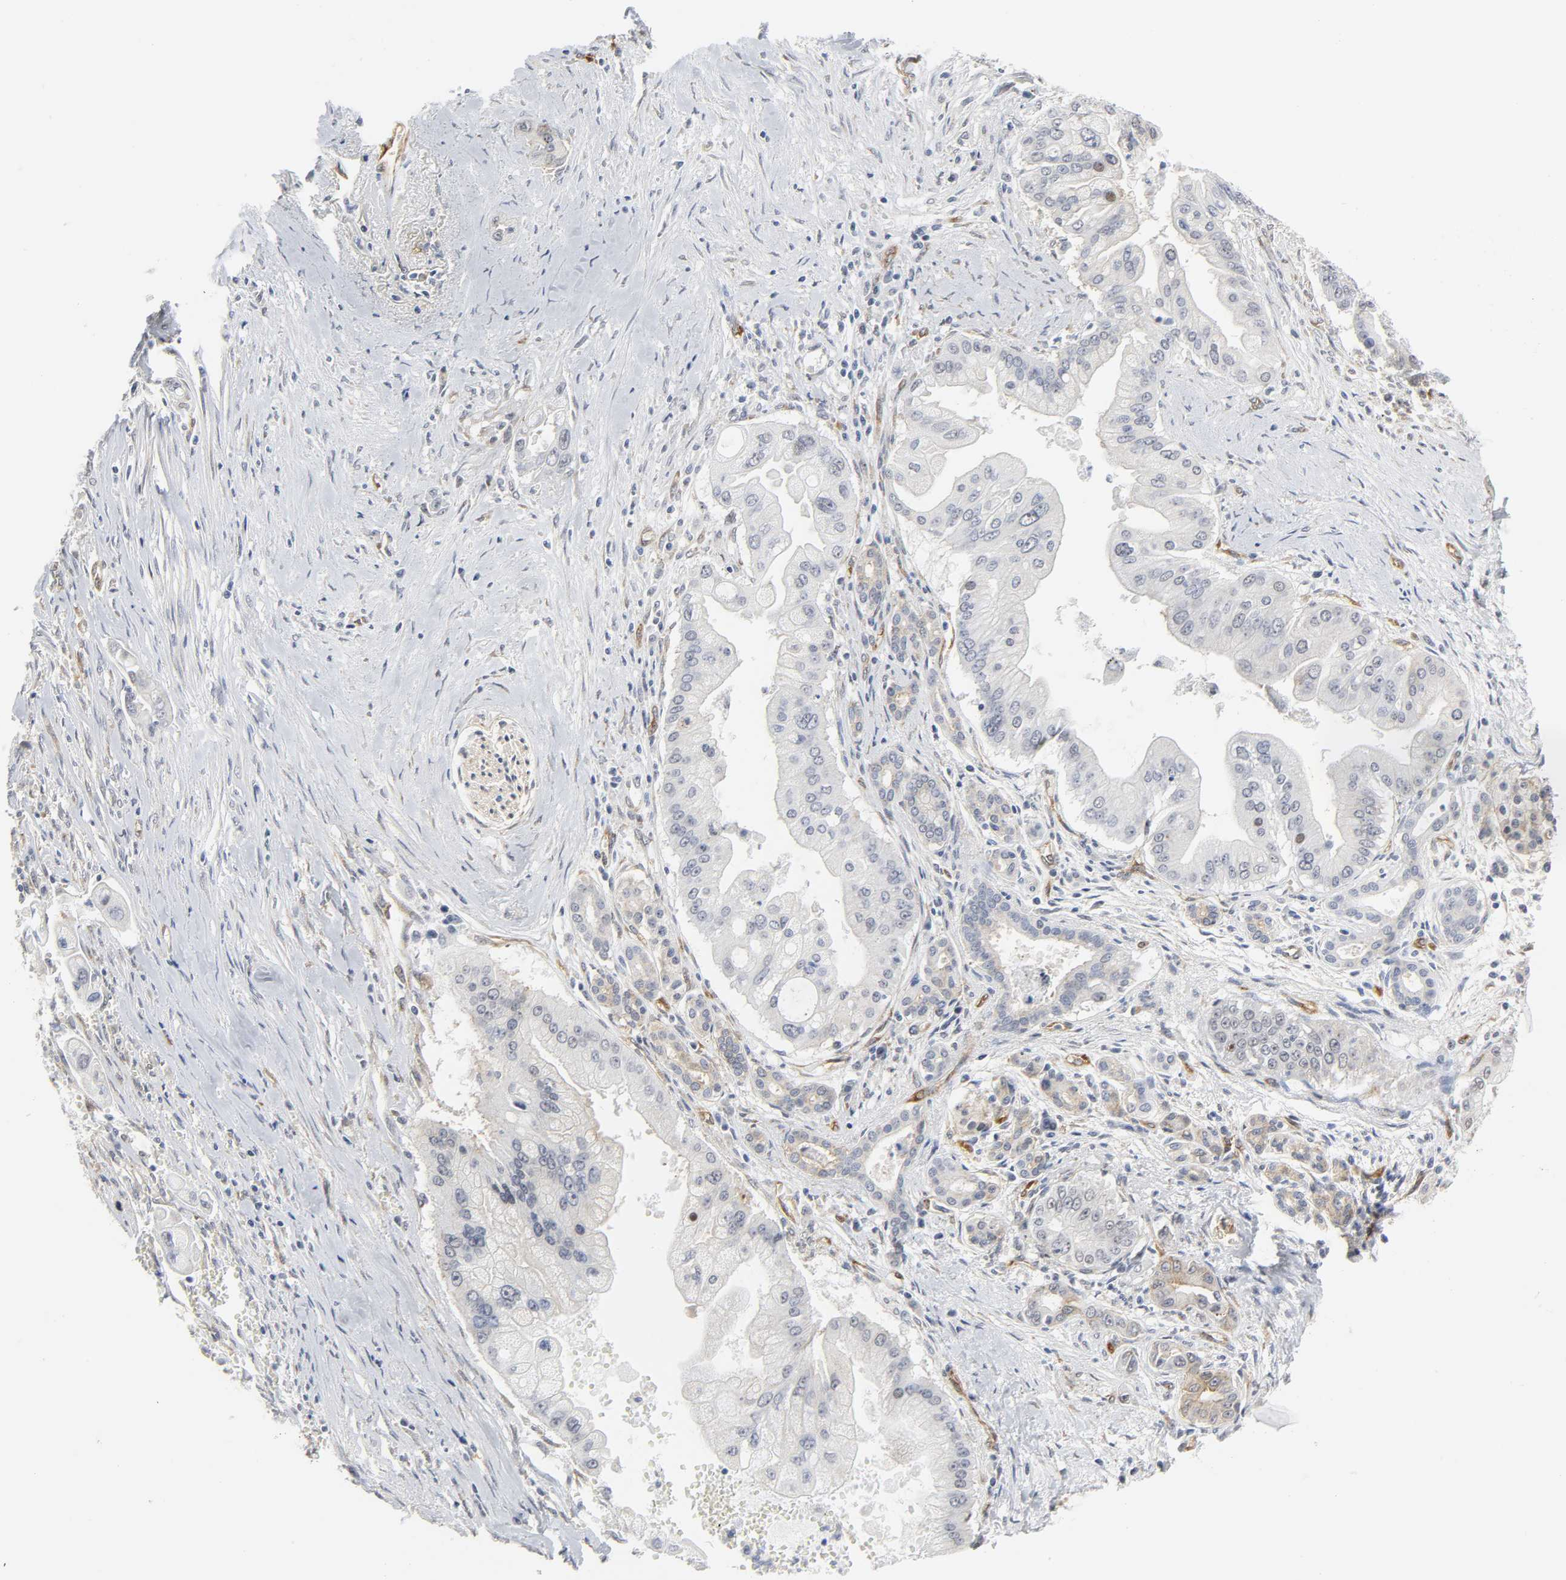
{"staining": {"intensity": "weak", "quantity": "25%-75%", "location": "cytoplasmic/membranous"}, "tissue": "pancreatic cancer", "cell_type": "Tumor cells", "image_type": "cancer", "snomed": [{"axis": "morphology", "description": "Adenocarcinoma, NOS"}, {"axis": "topography", "description": "Pancreas"}], "caption": "Immunohistochemical staining of adenocarcinoma (pancreatic) shows low levels of weak cytoplasmic/membranous protein positivity in approximately 25%-75% of tumor cells.", "gene": "DOCK1", "patient": {"sex": "male", "age": 59}}